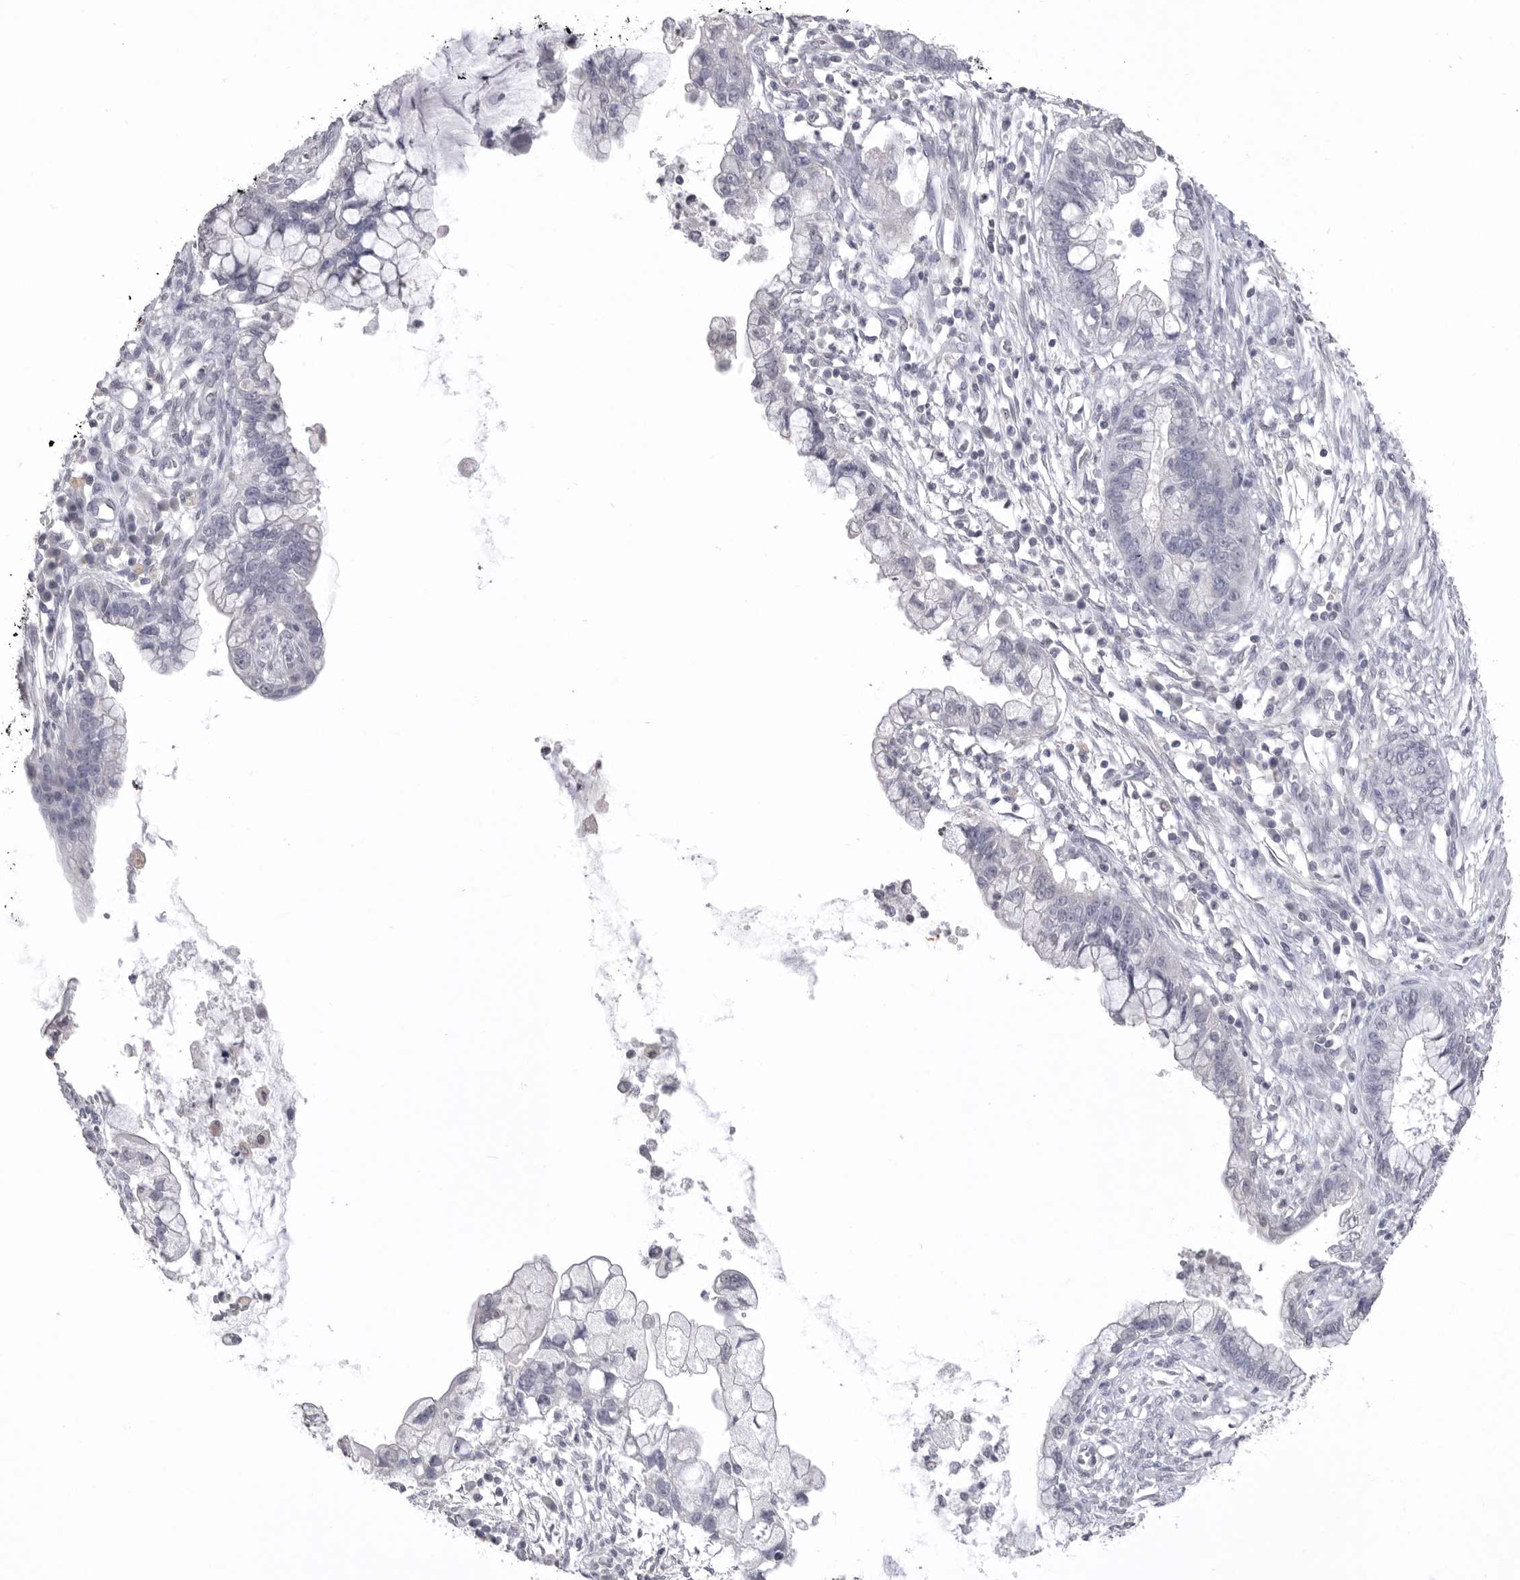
{"staining": {"intensity": "negative", "quantity": "none", "location": "none"}, "tissue": "cervical cancer", "cell_type": "Tumor cells", "image_type": "cancer", "snomed": [{"axis": "morphology", "description": "Adenocarcinoma, NOS"}, {"axis": "topography", "description": "Cervix"}], "caption": "The histopathology image shows no staining of tumor cells in cervical adenocarcinoma. (DAB (3,3'-diaminobenzidine) immunohistochemistry (IHC) with hematoxylin counter stain).", "gene": "ICAM5", "patient": {"sex": "female", "age": 44}}